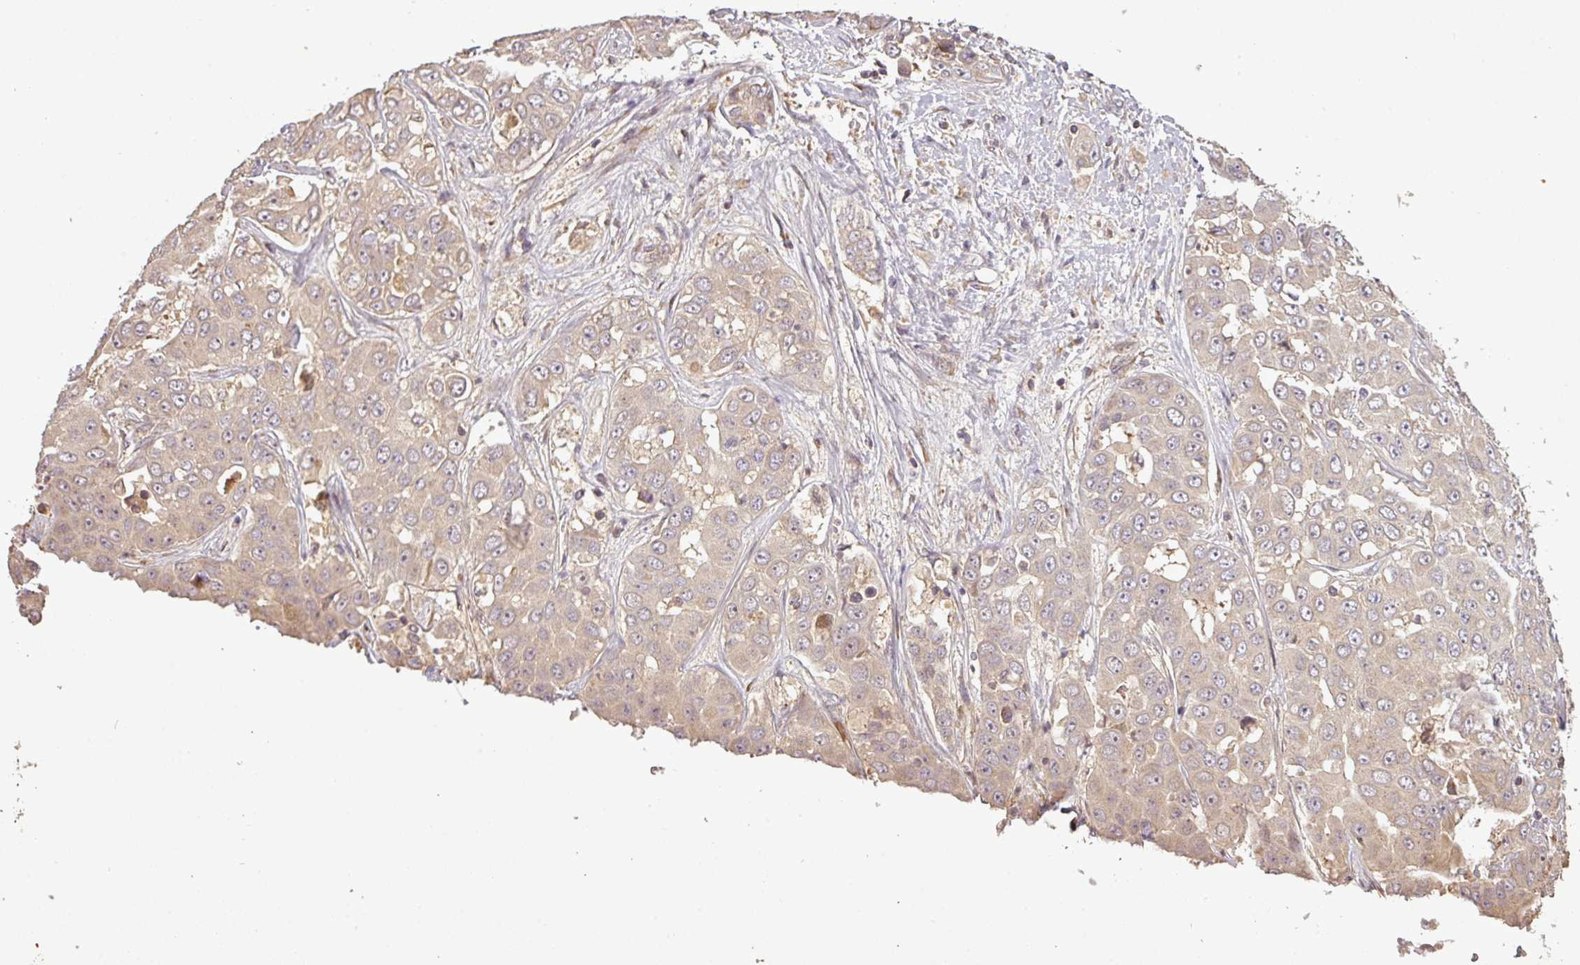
{"staining": {"intensity": "weak", "quantity": "<25%", "location": "cytoplasmic/membranous"}, "tissue": "liver cancer", "cell_type": "Tumor cells", "image_type": "cancer", "snomed": [{"axis": "morphology", "description": "Cholangiocarcinoma"}, {"axis": "topography", "description": "Liver"}], "caption": "This photomicrograph is of liver cancer (cholangiocarcinoma) stained with IHC to label a protein in brown with the nuclei are counter-stained blue. There is no expression in tumor cells.", "gene": "FAIM", "patient": {"sex": "female", "age": 52}}